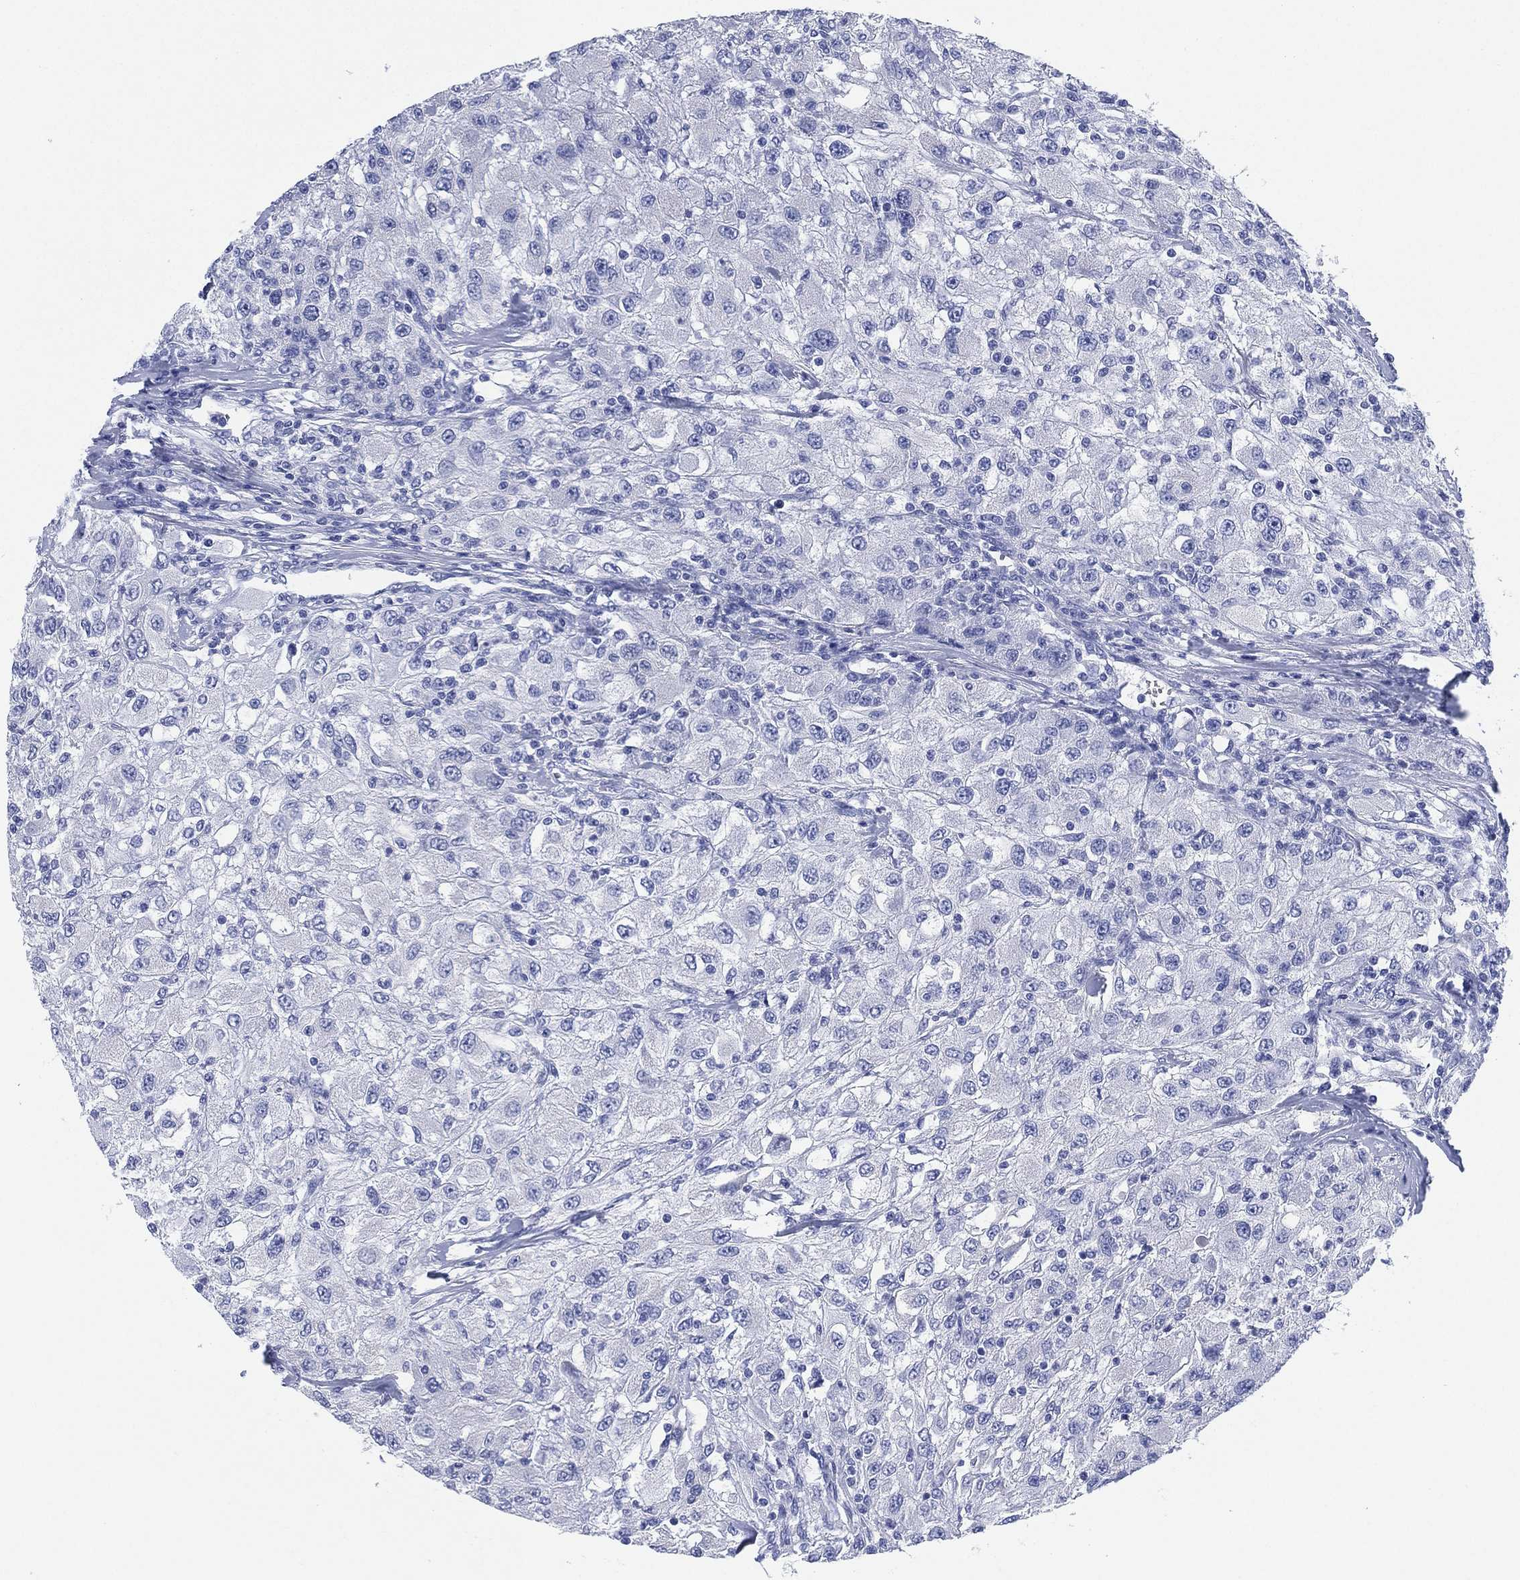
{"staining": {"intensity": "negative", "quantity": "none", "location": "none"}, "tissue": "renal cancer", "cell_type": "Tumor cells", "image_type": "cancer", "snomed": [{"axis": "morphology", "description": "Adenocarcinoma, NOS"}, {"axis": "topography", "description": "Kidney"}], "caption": "The immunohistochemistry photomicrograph has no significant expression in tumor cells of renal cancer (adenocarcinoma) tissue. The staining is performed using DAB (3,3'-diaminobenzidine) brown chromogen with nuclei counter-stained in using hematoxylin.", "gene": "SLC9C2", "patient": {"sex": "female", "age": 67}}